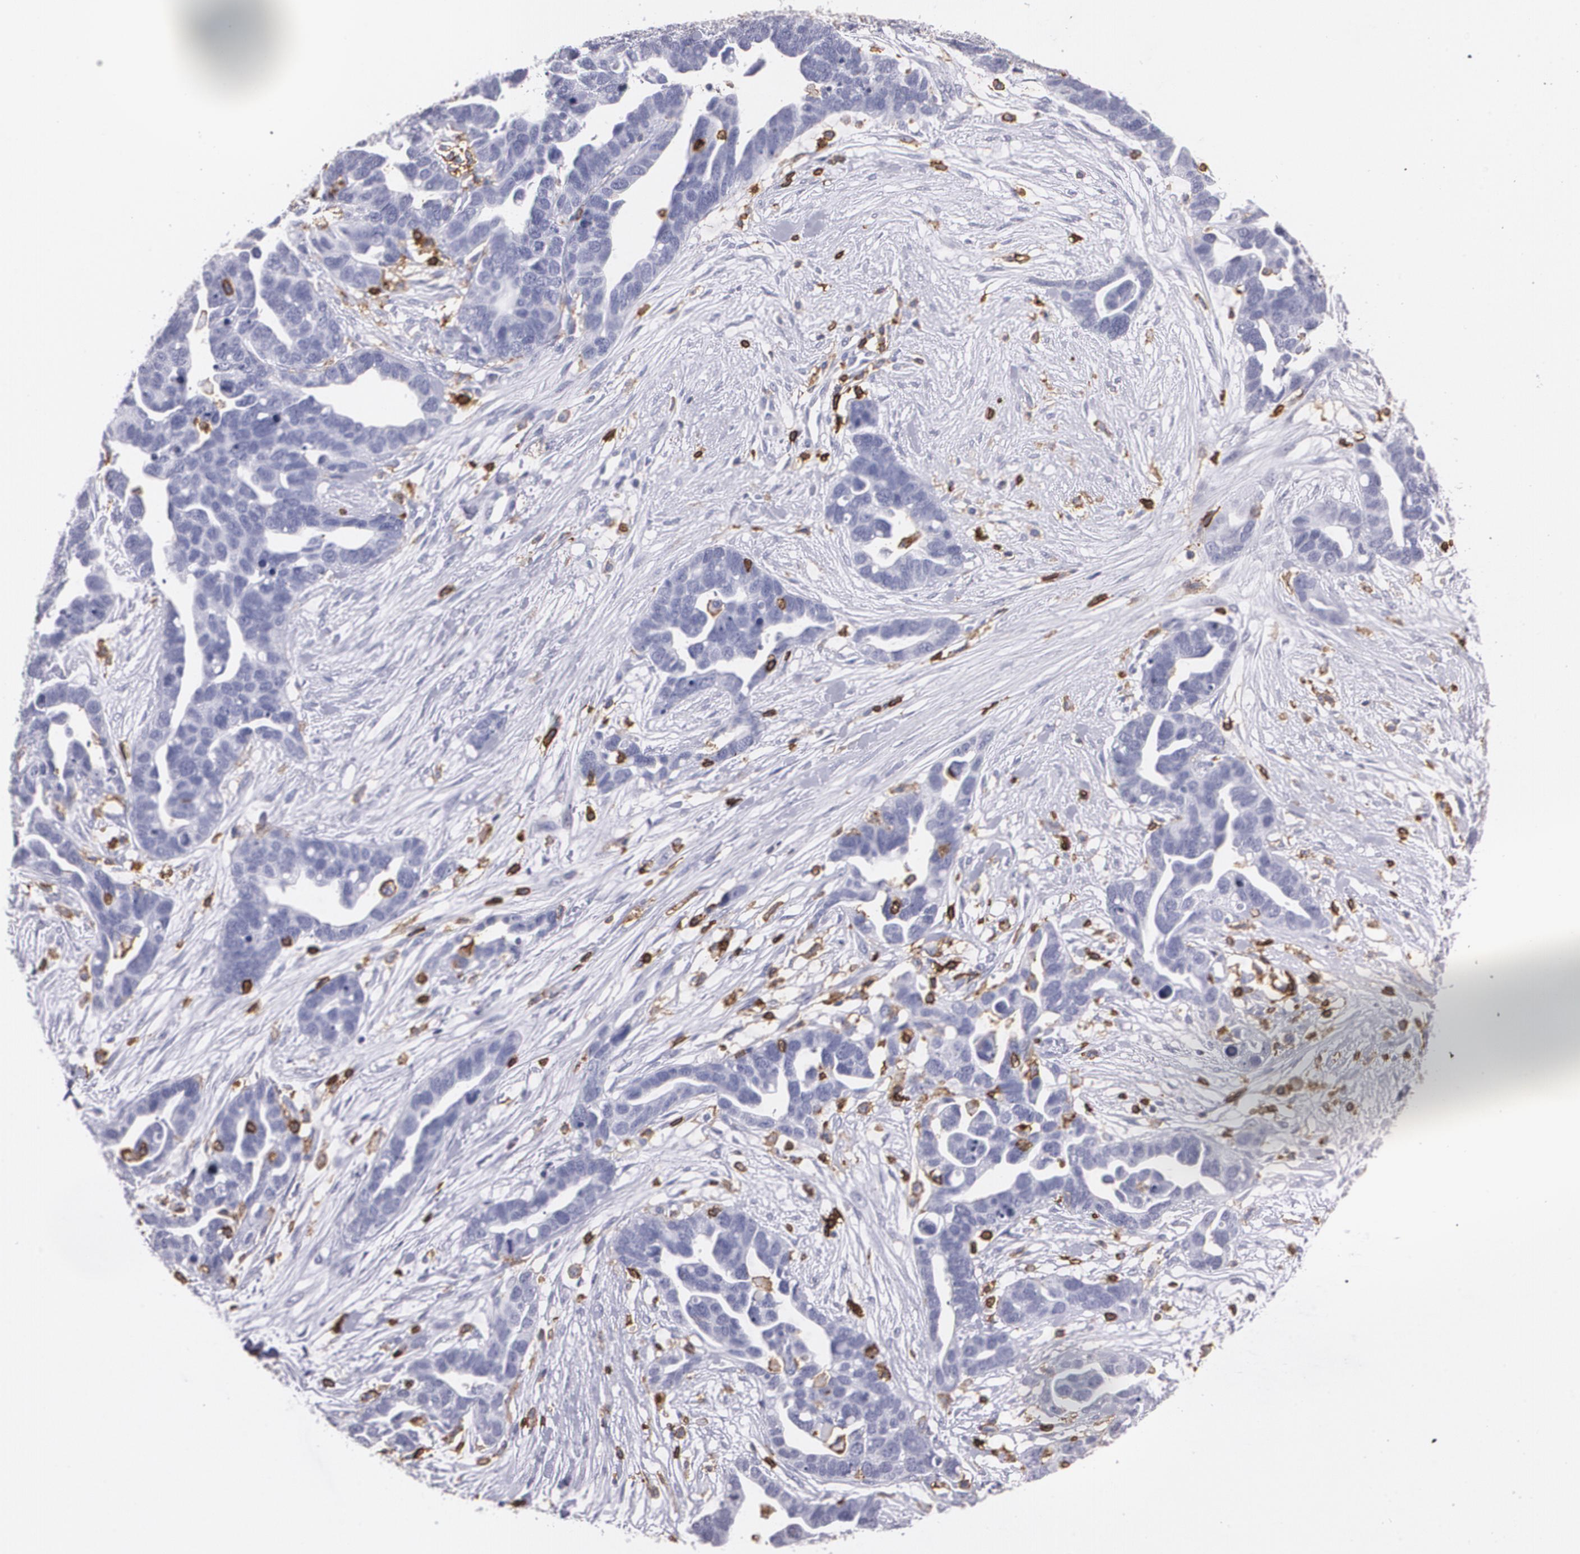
{"staining": {"intensity": "negative", "quantity": "none", "location": "none"}, "tissue": "ovarian cancer", "cell_type": "Tumor cells", "image_type": "cancer", "snomed": [{"axis": "morphology", "description": "Cystadenocarcinoma, serous, NOS"}, {"axis": "topography", "description": "Ovary"}], "caption": "DAB (3,3'-diaminobenzidine) immunohistochemical staining of human ovarian cancer (serous cystadenocarcinoma) reveals no significant positivity in tumor cells.", "gene": "PTPRC", "patient": {"sex": "female", "age": 54}}